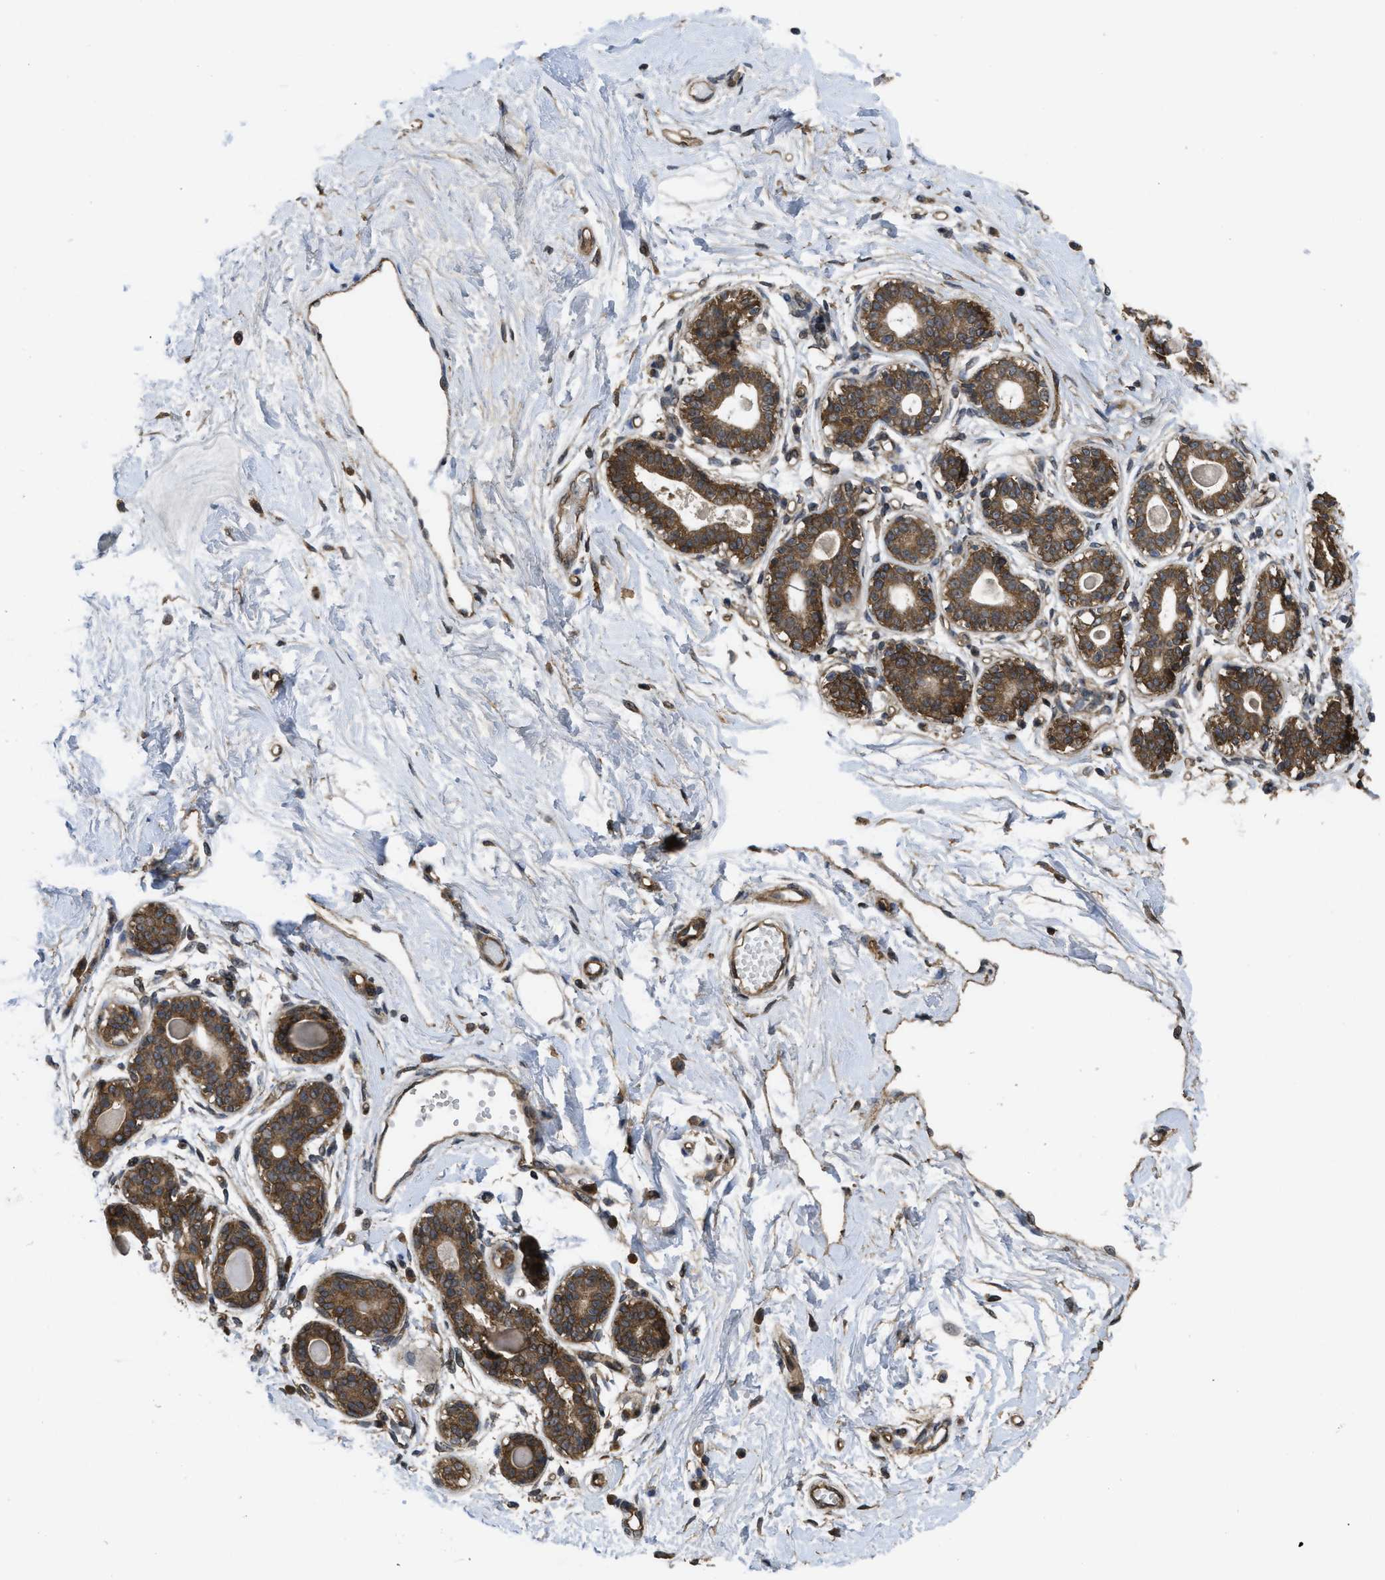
{"staining": {"intensity": "weak", "quantity": ">75%", "location": "cytoplasmic/membranous"}, "tissue": "breast", "cell_type": "Adipocytes", "image_type": "normal", "snomed": [{"axis": "morphology", "description": "Normal tissue, NOS"}, {"axis": "topography", "description": "Breast"}], "caption": "The photomicrograph reveals a brown stain indicating the presence of a protein in the cytoplasmic/membranous of adipocytes in breast. Immunohistochemistry stains the protein of interest in brown and the nuclei are stained blue.", "gene": "FZD6", "patient": {"sex": "female", "age": 45}}